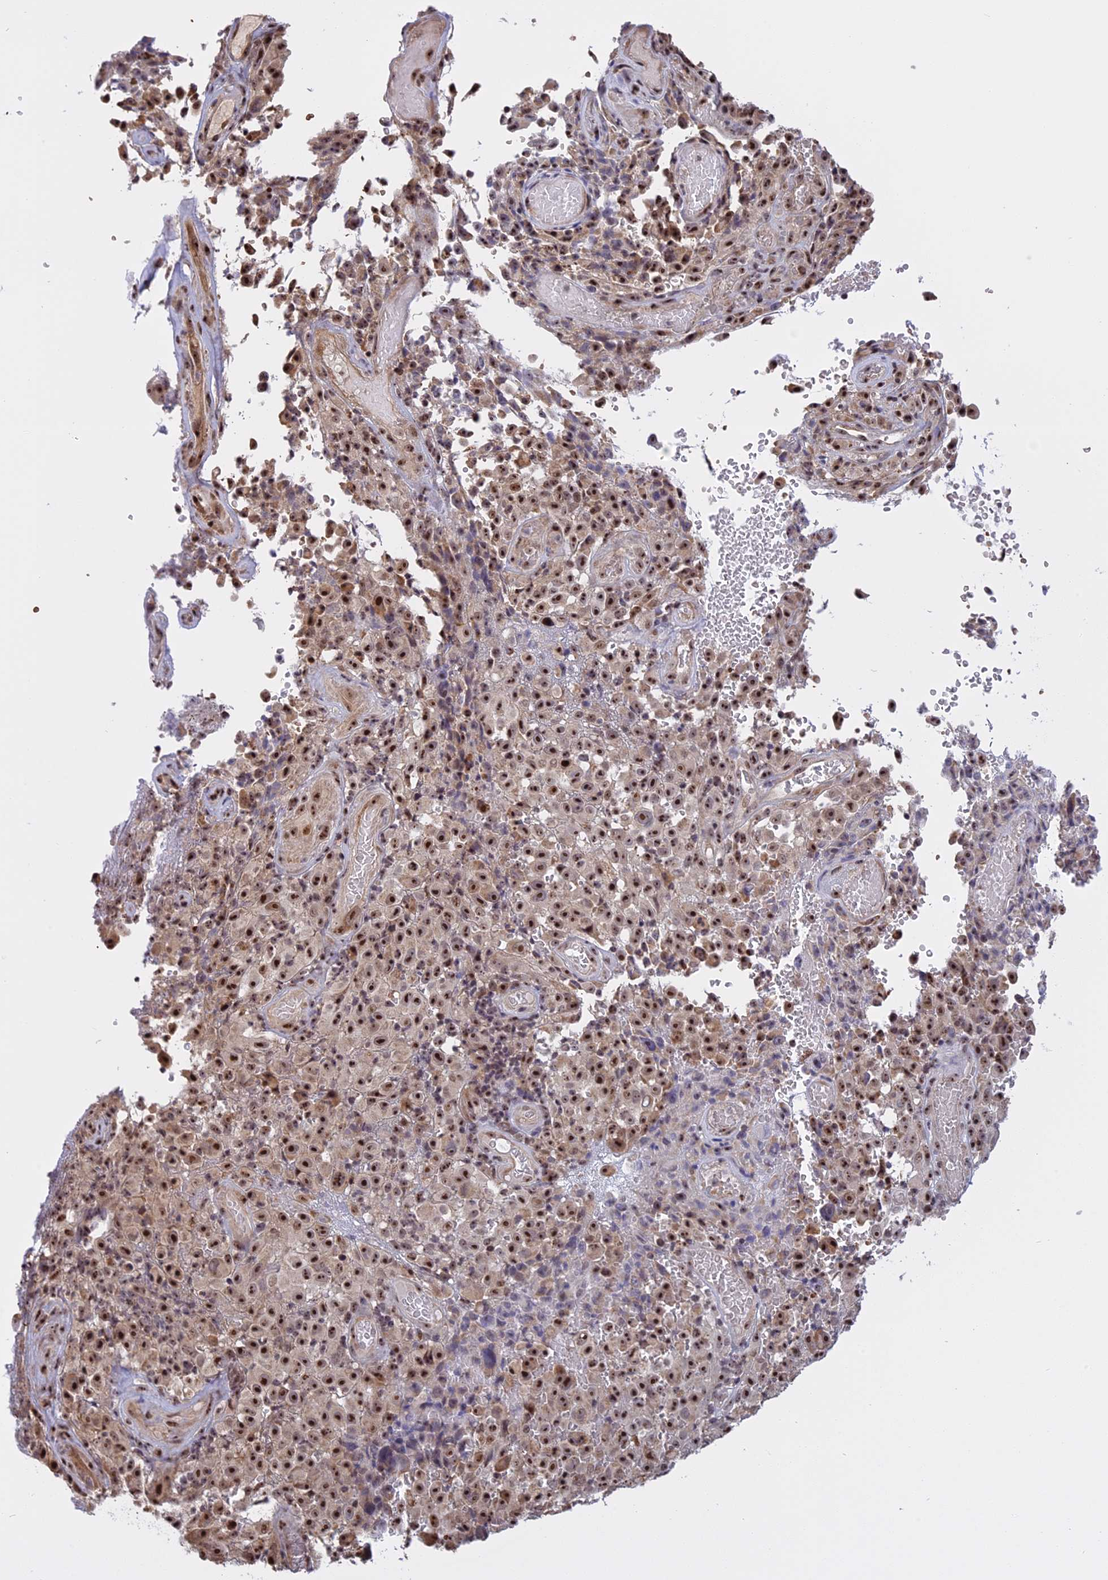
{"staining": {"intensity": "moderate", "quantity": ">75%", "location": "nuclear"}, "tissue": "melanoma", "cell_type": "Tumor cells", "image_type": "cancer", "snomed": [{"axis": "morphology", "description": "Malignant melanoma, NOS"}, {"axis": "topography", "description": "Skin"}], "caption": "Approximately >75% of tumor cells in human melanoma demonstrate moderate nuclear protein staining as visualized by brown immunohistochemical staining.", "gene": "MGA", "patient": {"sex": "female", "age": 82}}